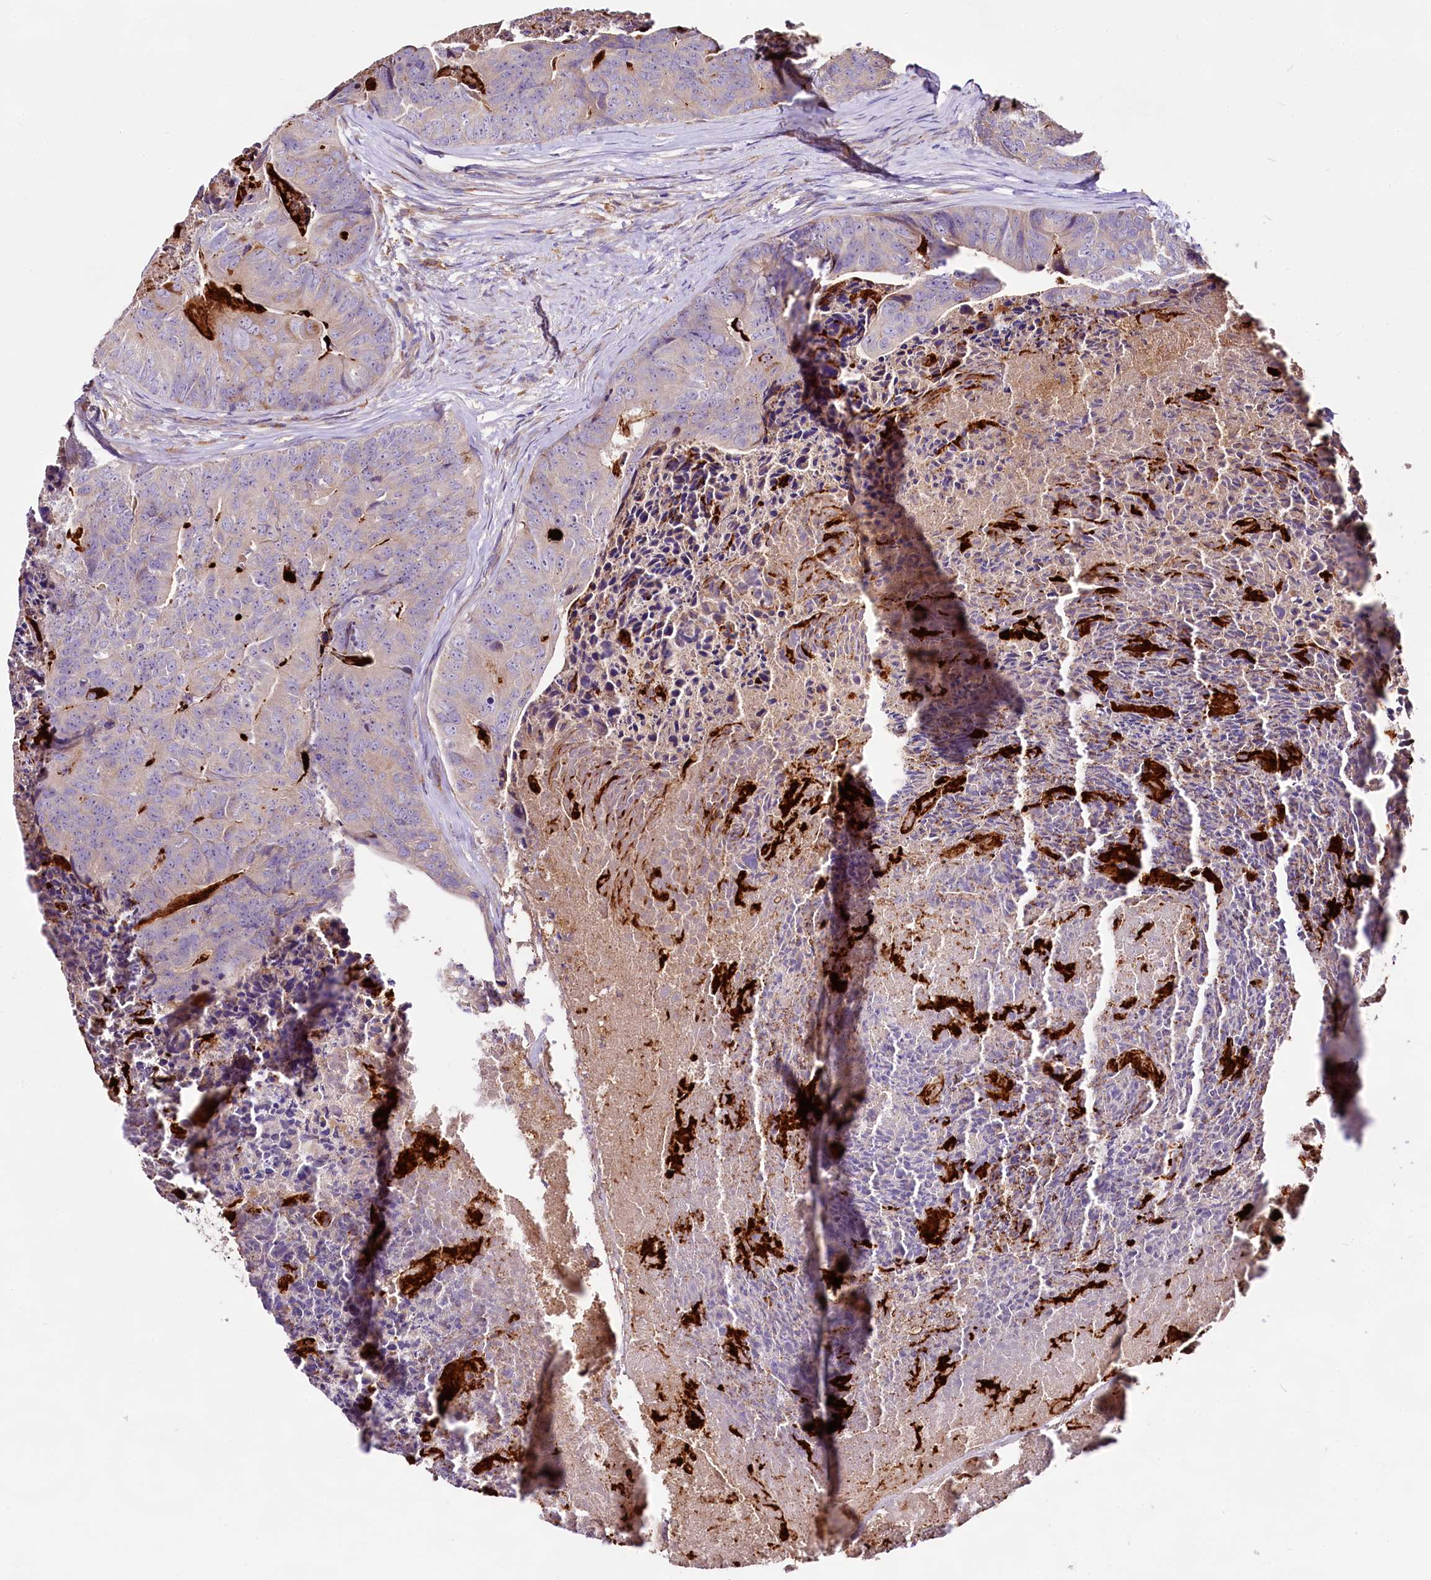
{"staining": {"intensity": "weak", "quantity": "<25%", "location": "cytoplasmic/membranous"}, "tissue": "colorectal cancer", "cell_type": "Tumor cells", "image_type": "cancer", "snomed": [{"axis": "morphology", "description": "Adenocarcinoma, NOS"}, {"axis": "topography", "description": "Colon"}], "caption": "Colorectal cancer stained for a protein using immunohistochemistry (IHC) demonstrates no expression tumor cells.", "gene": "DMXL2", "patient": {"sex": "female", "age": 67}}